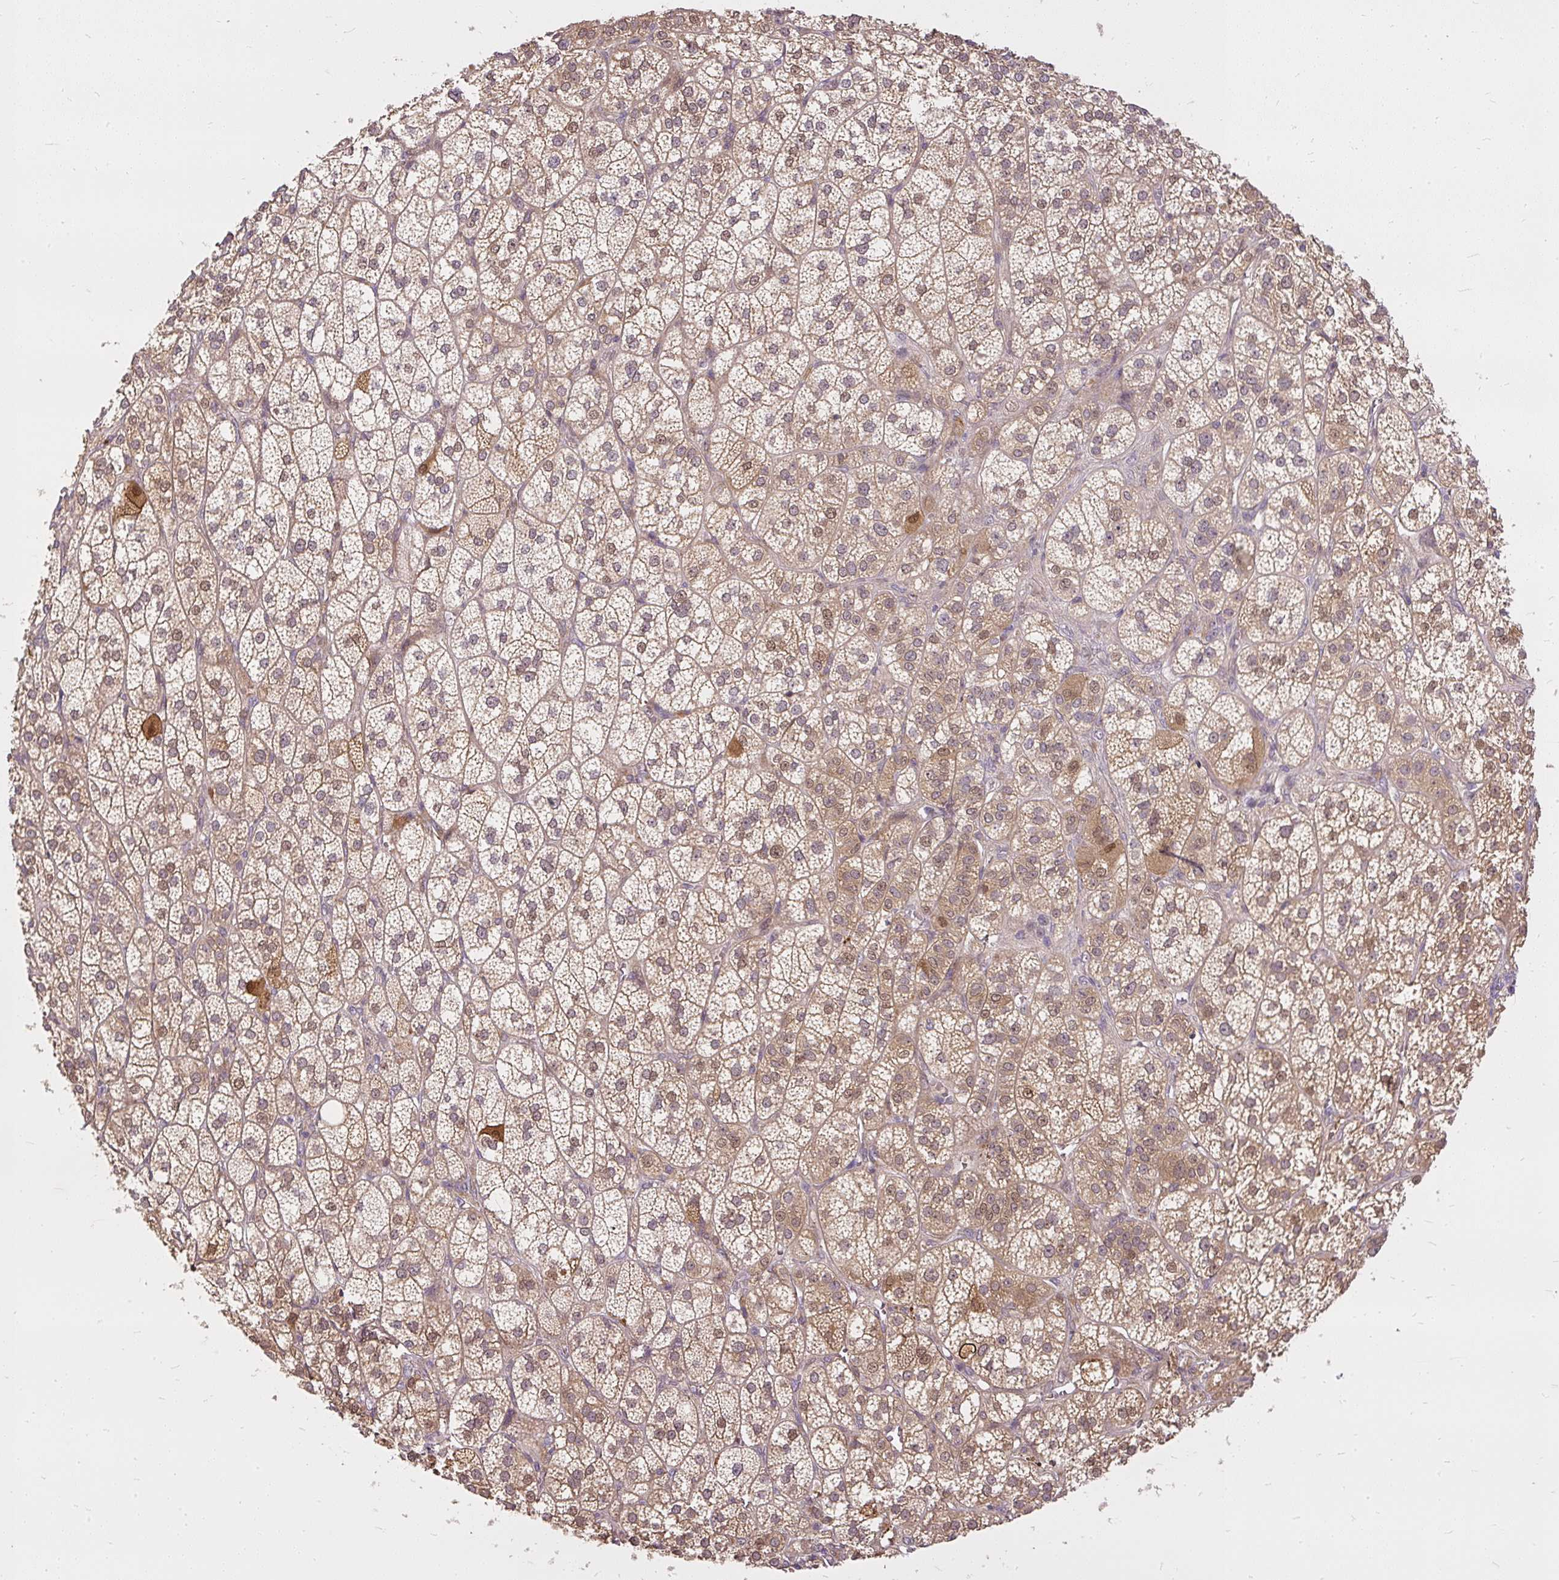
{"staining": {"intensity": "moderate", "quantity": ">75%", "location": "cytoplasmic/membranous"}, "tissue": "adrenal gland", "cell_type": "Glandular cells", "image_type": "normal", "snomed": [{"axis": "morphology", "description": "Normal tissue, NOS"}, {"axis": "topography", "description": "Adrenal gland"}], "caption": "Immunohistochemical staining of normal adrenal gland demonstrates moderate cytoplasmic/membranous protein staining in approximately >75% of glandular cells.", "gene": "AP5S1", "patient": {"sex": "female", "age": 60}}